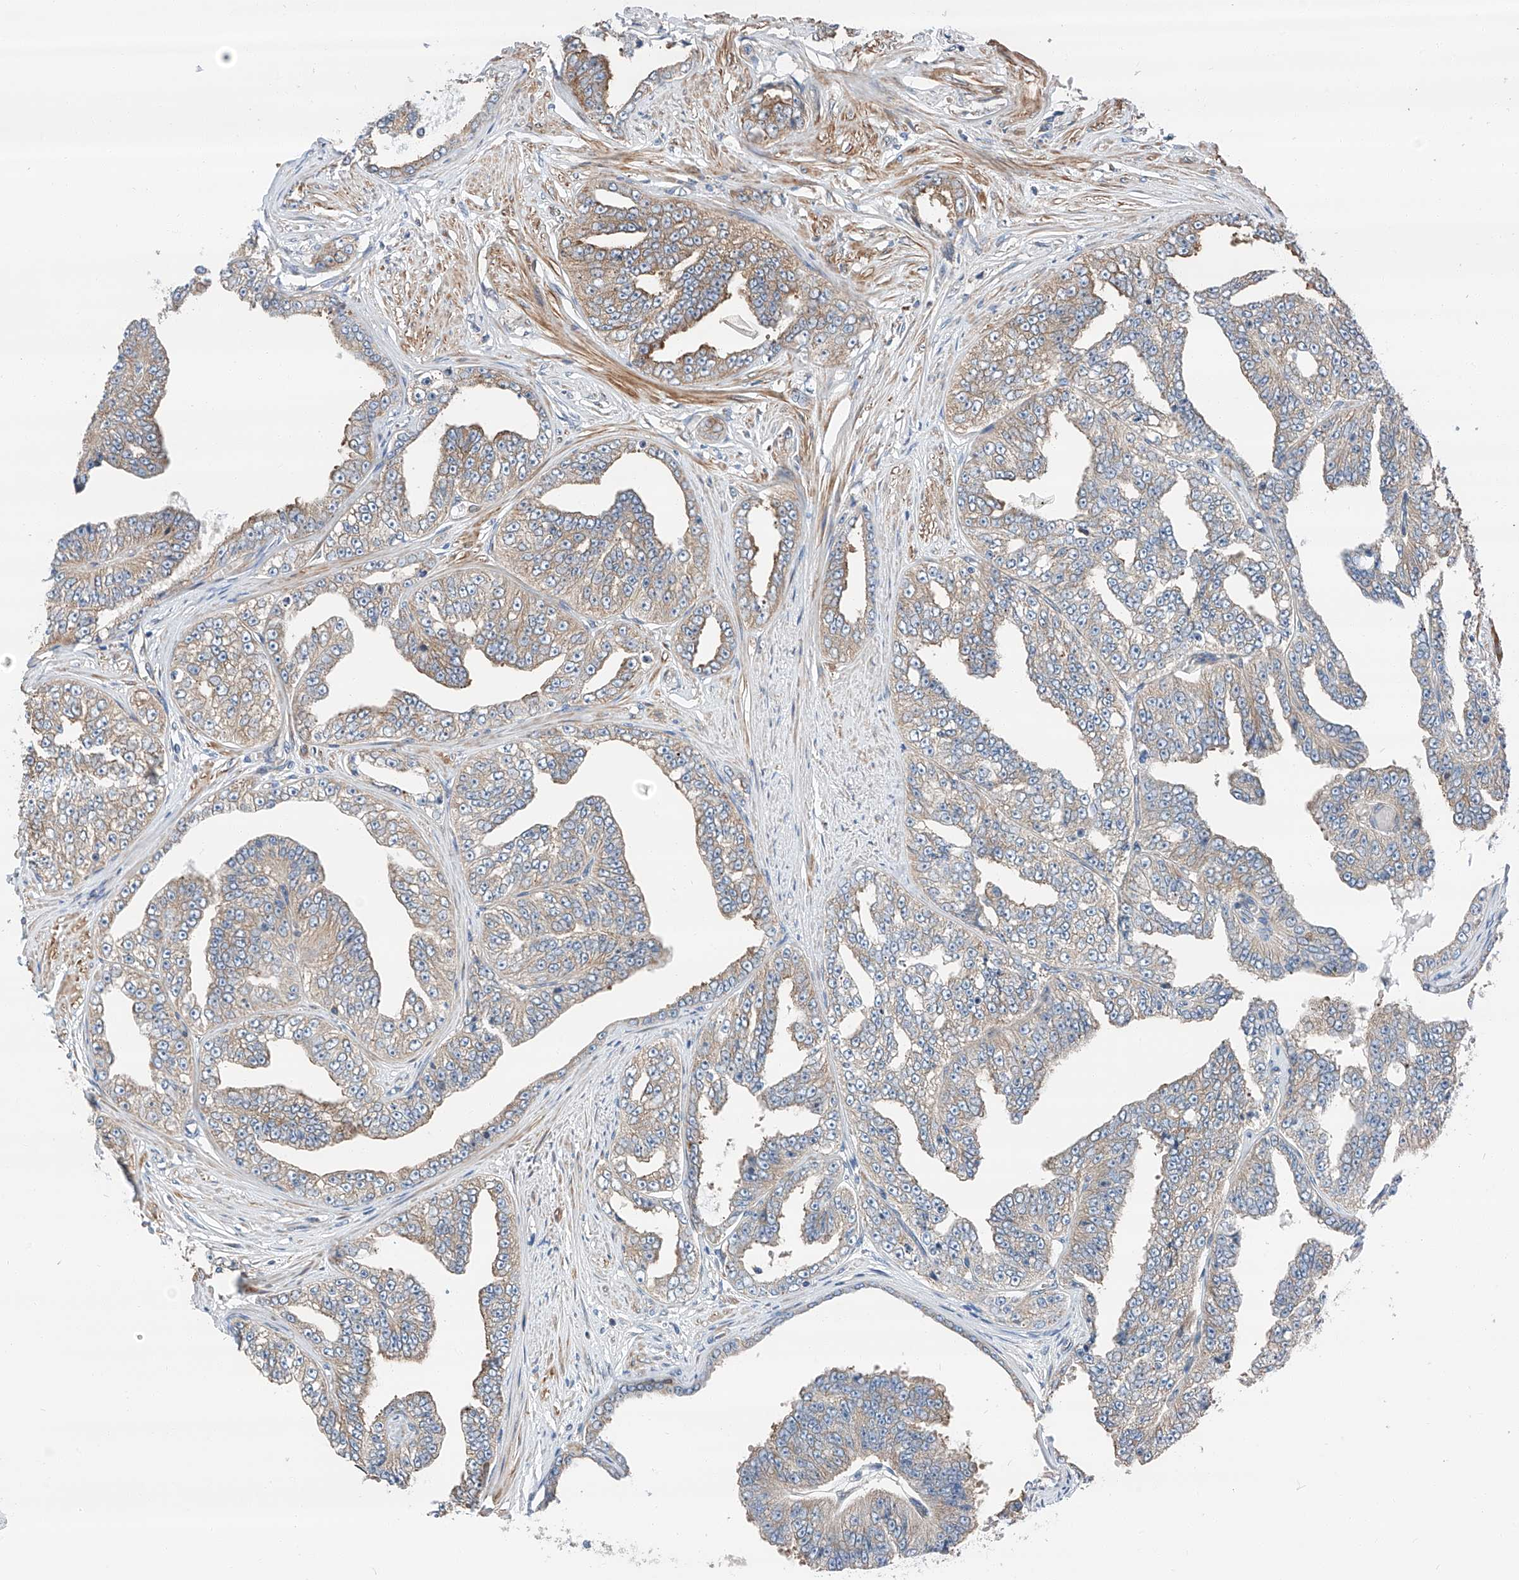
{"staining": {"intensity": "weak", "quantity": "<25%", "location": "cytoplasmic/membranous"}, "tissue": "prostate cancer", "cell_type": "Tumor cells", "image_type": "cancer", "snomed": [{"axis": "morphology", "description": "Adenocarcinoma, High grade"}, {"axis": "topography", "description": "Prostate"}], "caption": "IHC photomicrograph of neoplastic tissue: high-grade adenocarcinoma (prostate) stained with DAB displays no significant protein expression in tumor cells.", "gene": "ZC3H15", "patient": {"sex": "male", "age": 71}}